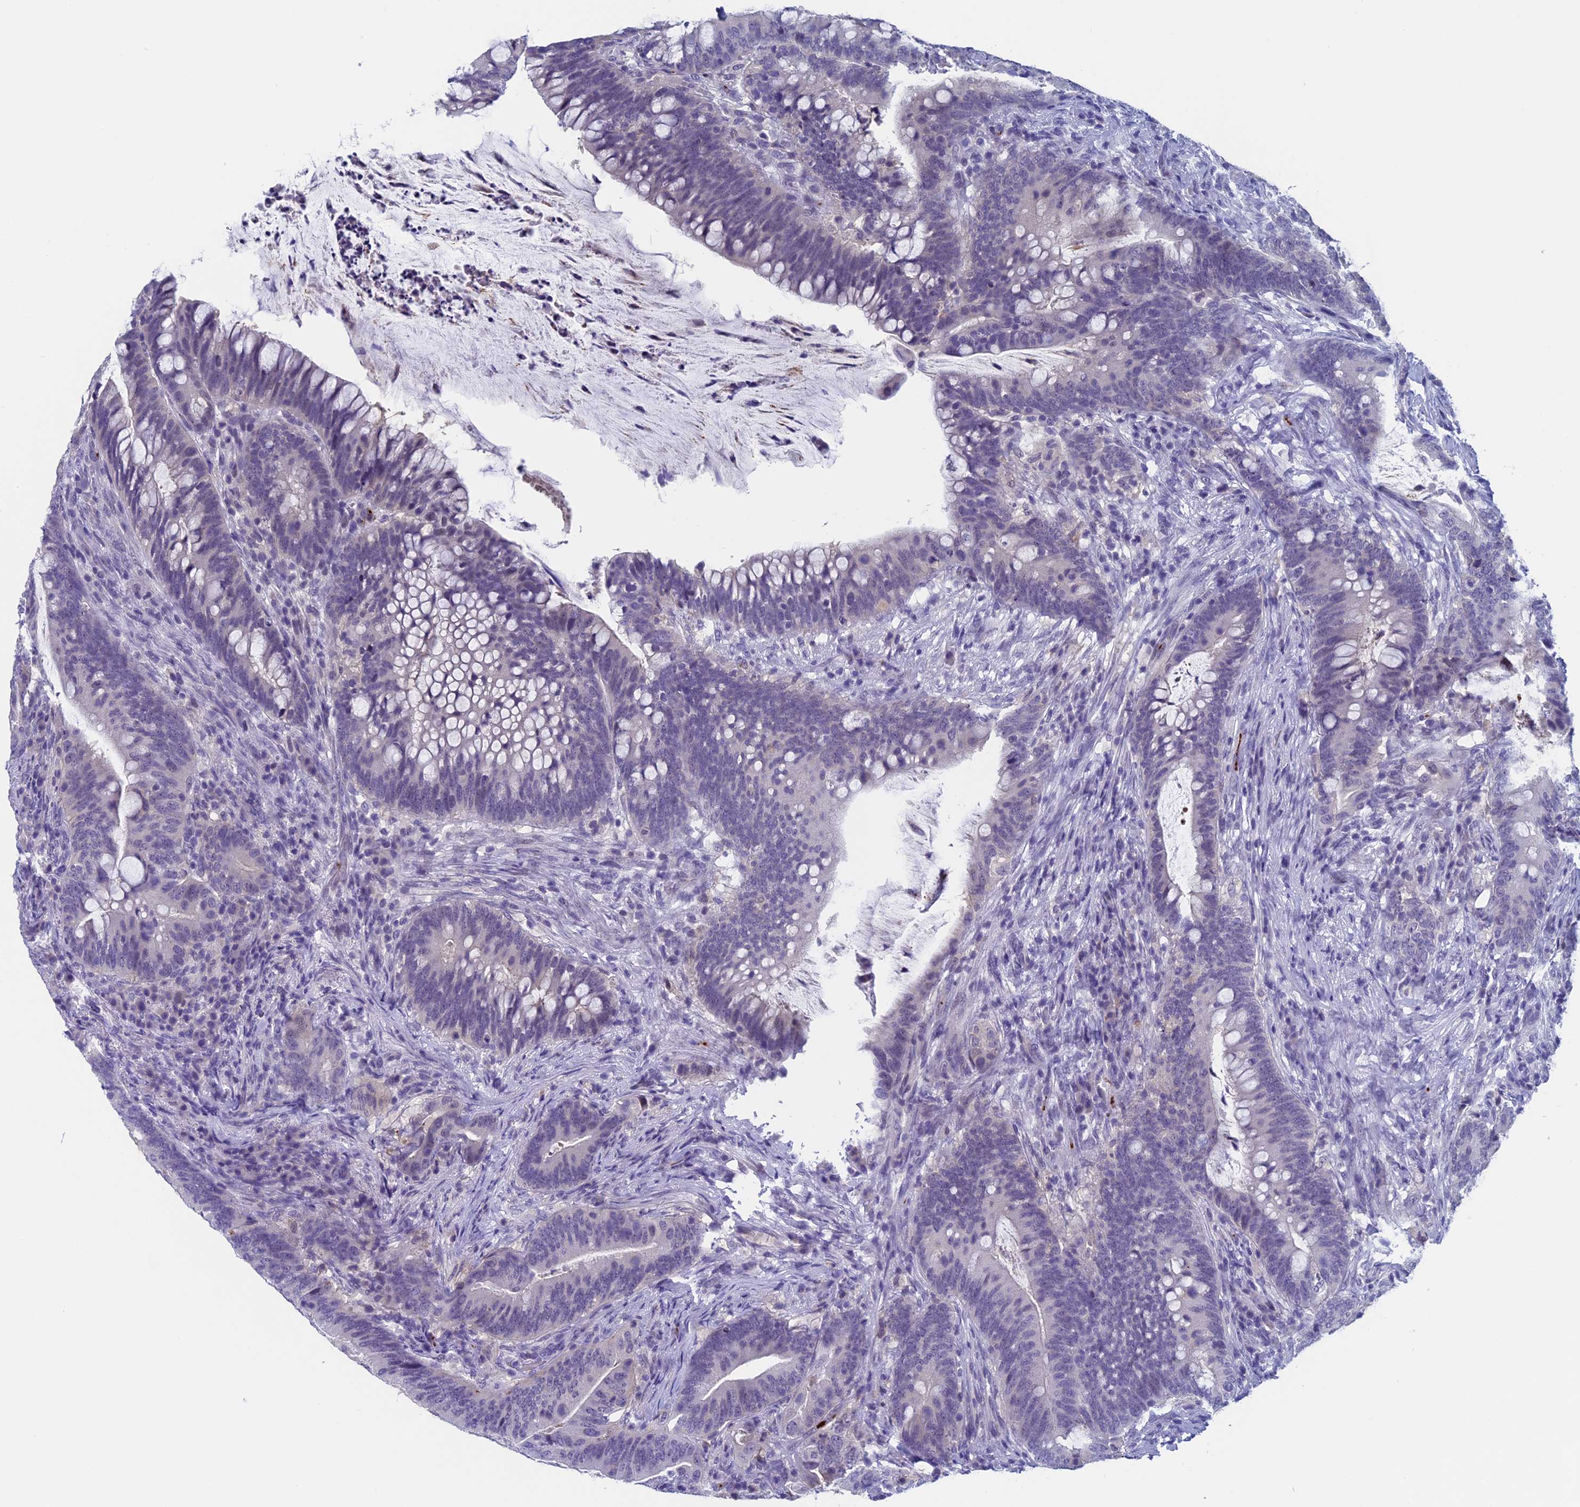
{"staining": {"intensity": "negative", "quantity": "none", "location": "none"}, "tissue": "colorectal cancer", "cell_type": "Tumor cells", "image_type": "cancer", "snomed": [{"axis": "morphology", "description": "Adenocarcinoma, NOS"}, {"axis": "topography", "description": "Colon"}], "caption": "A high-resolution photomicrograph shows immunohistochemistry staining of colorectal cancer (adenocarcinoma), which shows no significant positivity in tumor cells.", "gene": "AIFM2", "patient": {"sex": "female", "age": 66}}